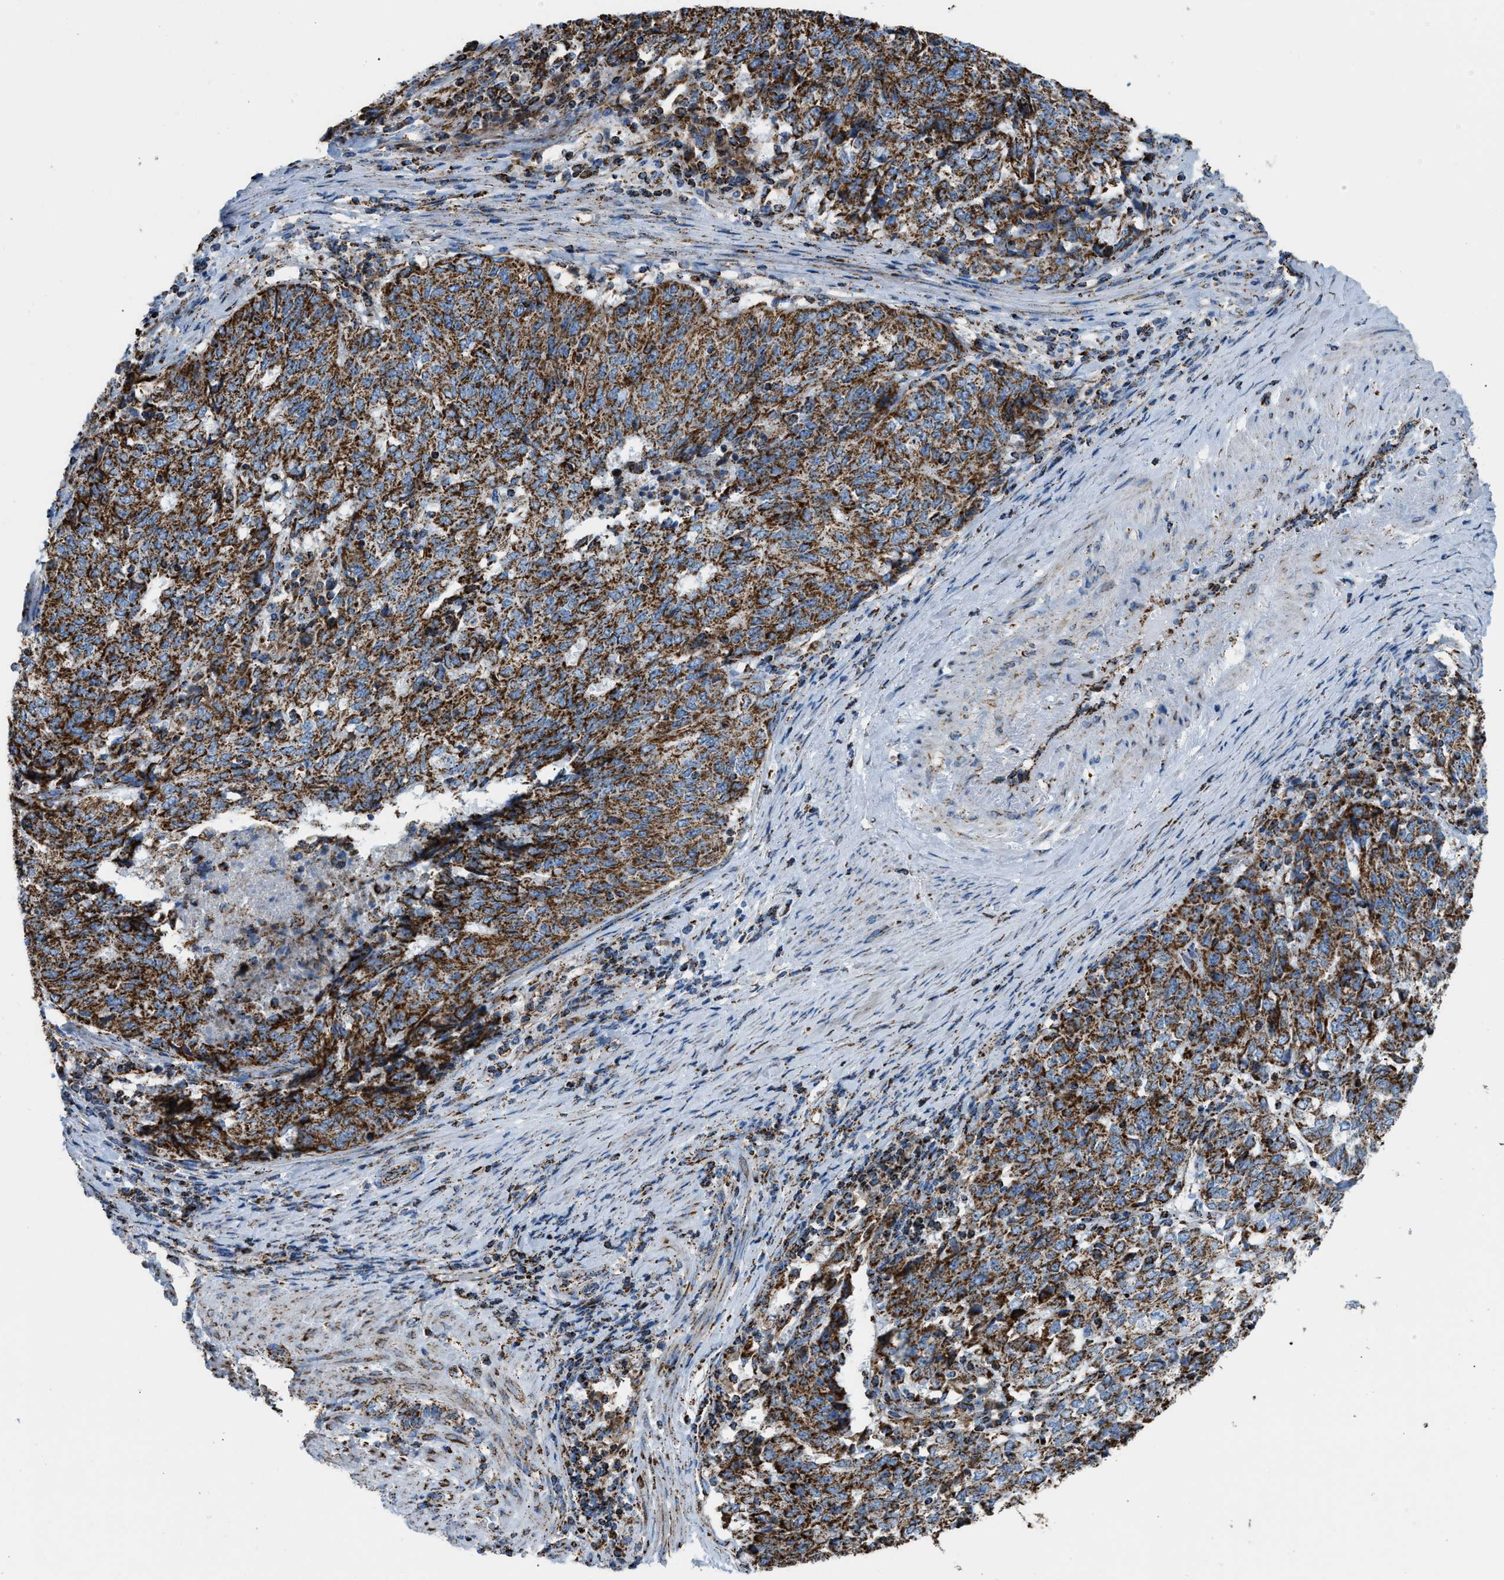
{"staining": {"intensity": "strong", "quantity": "25%-75%", "location": "cytoplasmic/membranous"}, "tissue": "endometrial cancer", "cell_type": "Tumor cells", "image_type": "cancer", "snomed": [{"axis": "morphology", "description": "Adenocarcinoma, NOS"}, {"axis": "topography", "description": "Endometrium"}], "caption": "DAB (3,3'-diaminobenzidine) immunohistochemical staining of human endometrial cancer demonstrates strong cytoplasmic/membranous protein expression in approximately 25%-75% of tumor cells. The staining was performed using DAB, with brown indicating positive protein expression. Nuclei are stained blue with hematoxylin.", "gene": "ETFB", "patient": {"sex": "female", "age": 80}}